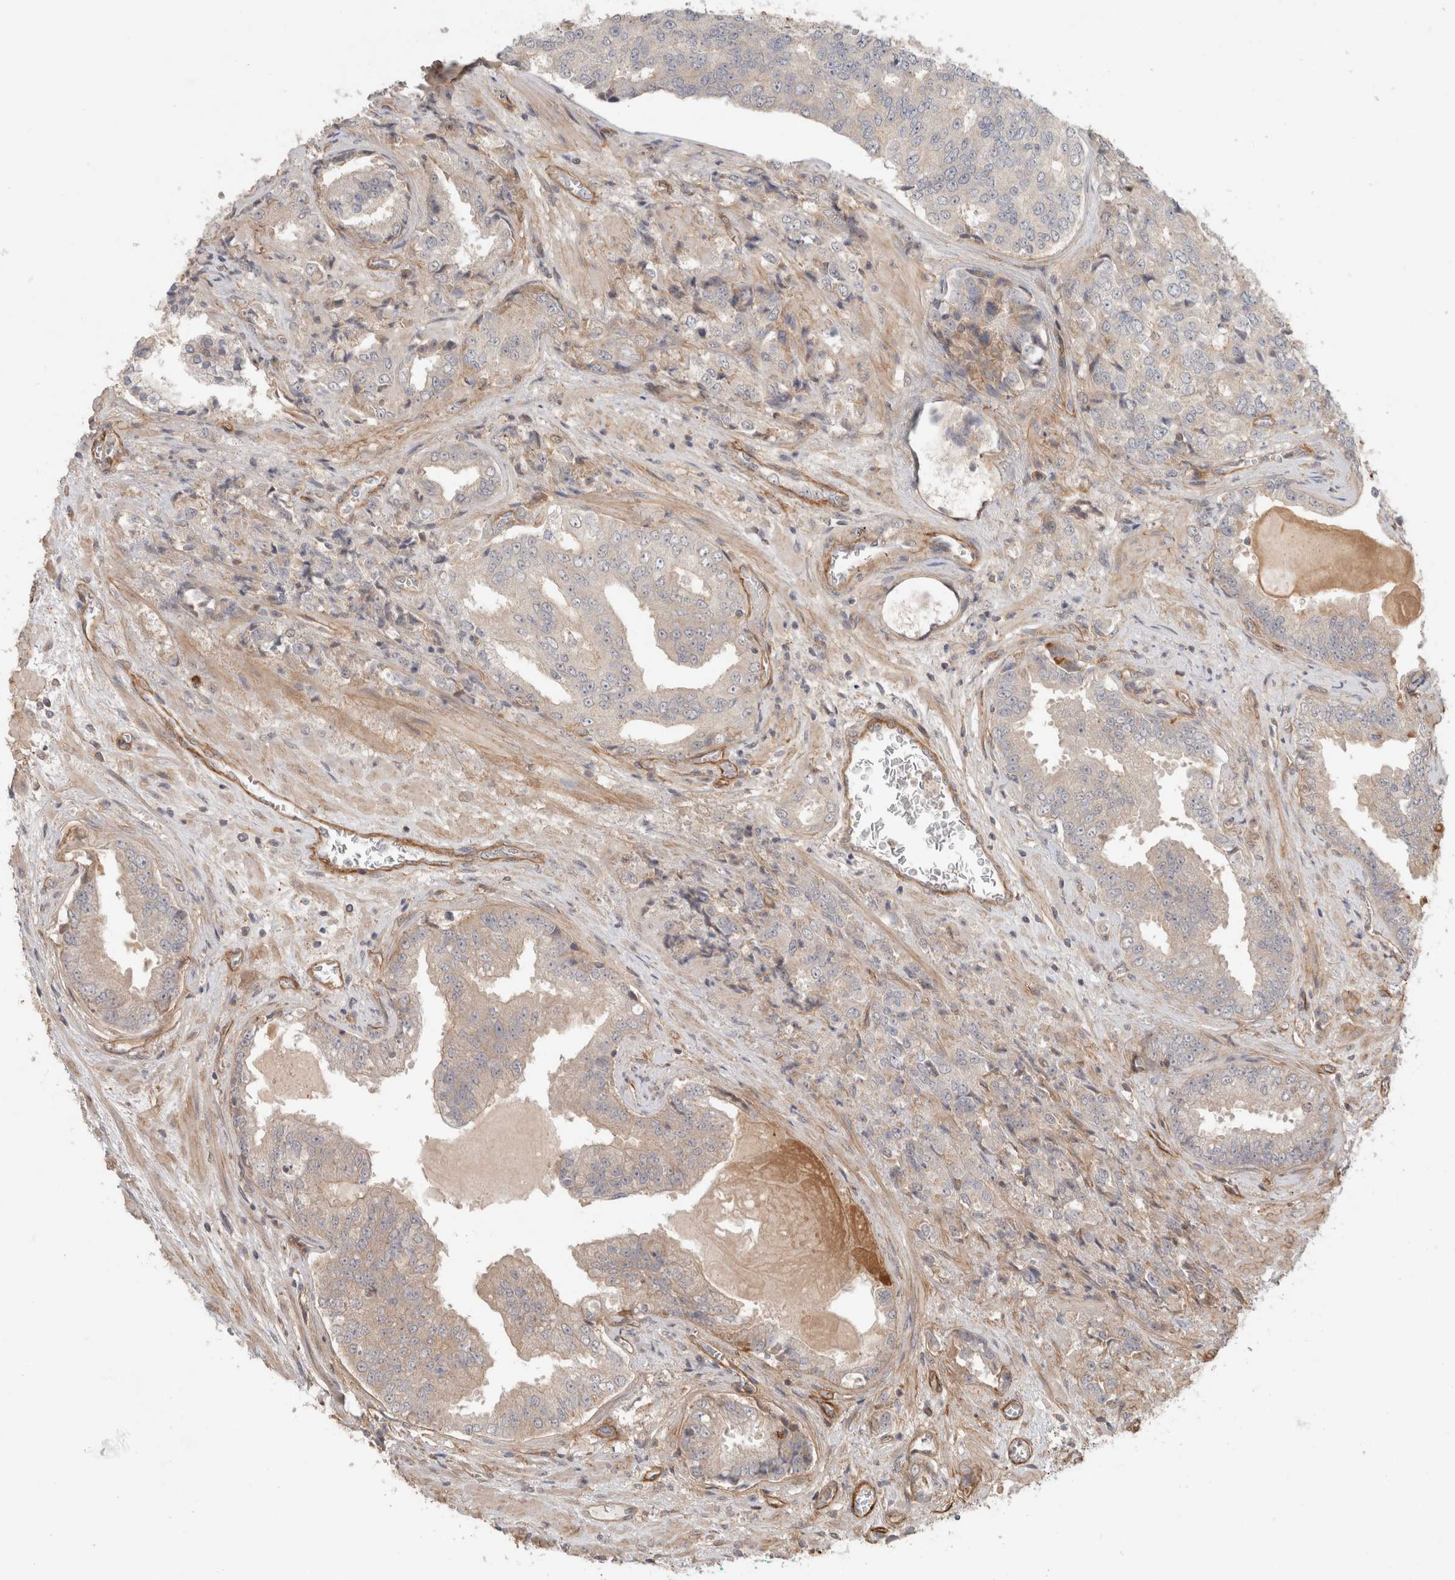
{"staining": {"intensity": "negative", "quantity": "none", "location": "none"}, "tissue": "prostate cancer", "cell_type": "Tumor cells", "image_type": "cancer", "snomed": [{"axis": "morphology", "description": "Adenocarcinoma, High grade"}, {"axis": "topography", "description": "Prostate"}], "caption": "The image reveals no significant positivity in tumor cells of prostate adenocarcinoma (high-grade).", "gene": "HSPG2", "patient": {"sex": "male", "age": 58}}